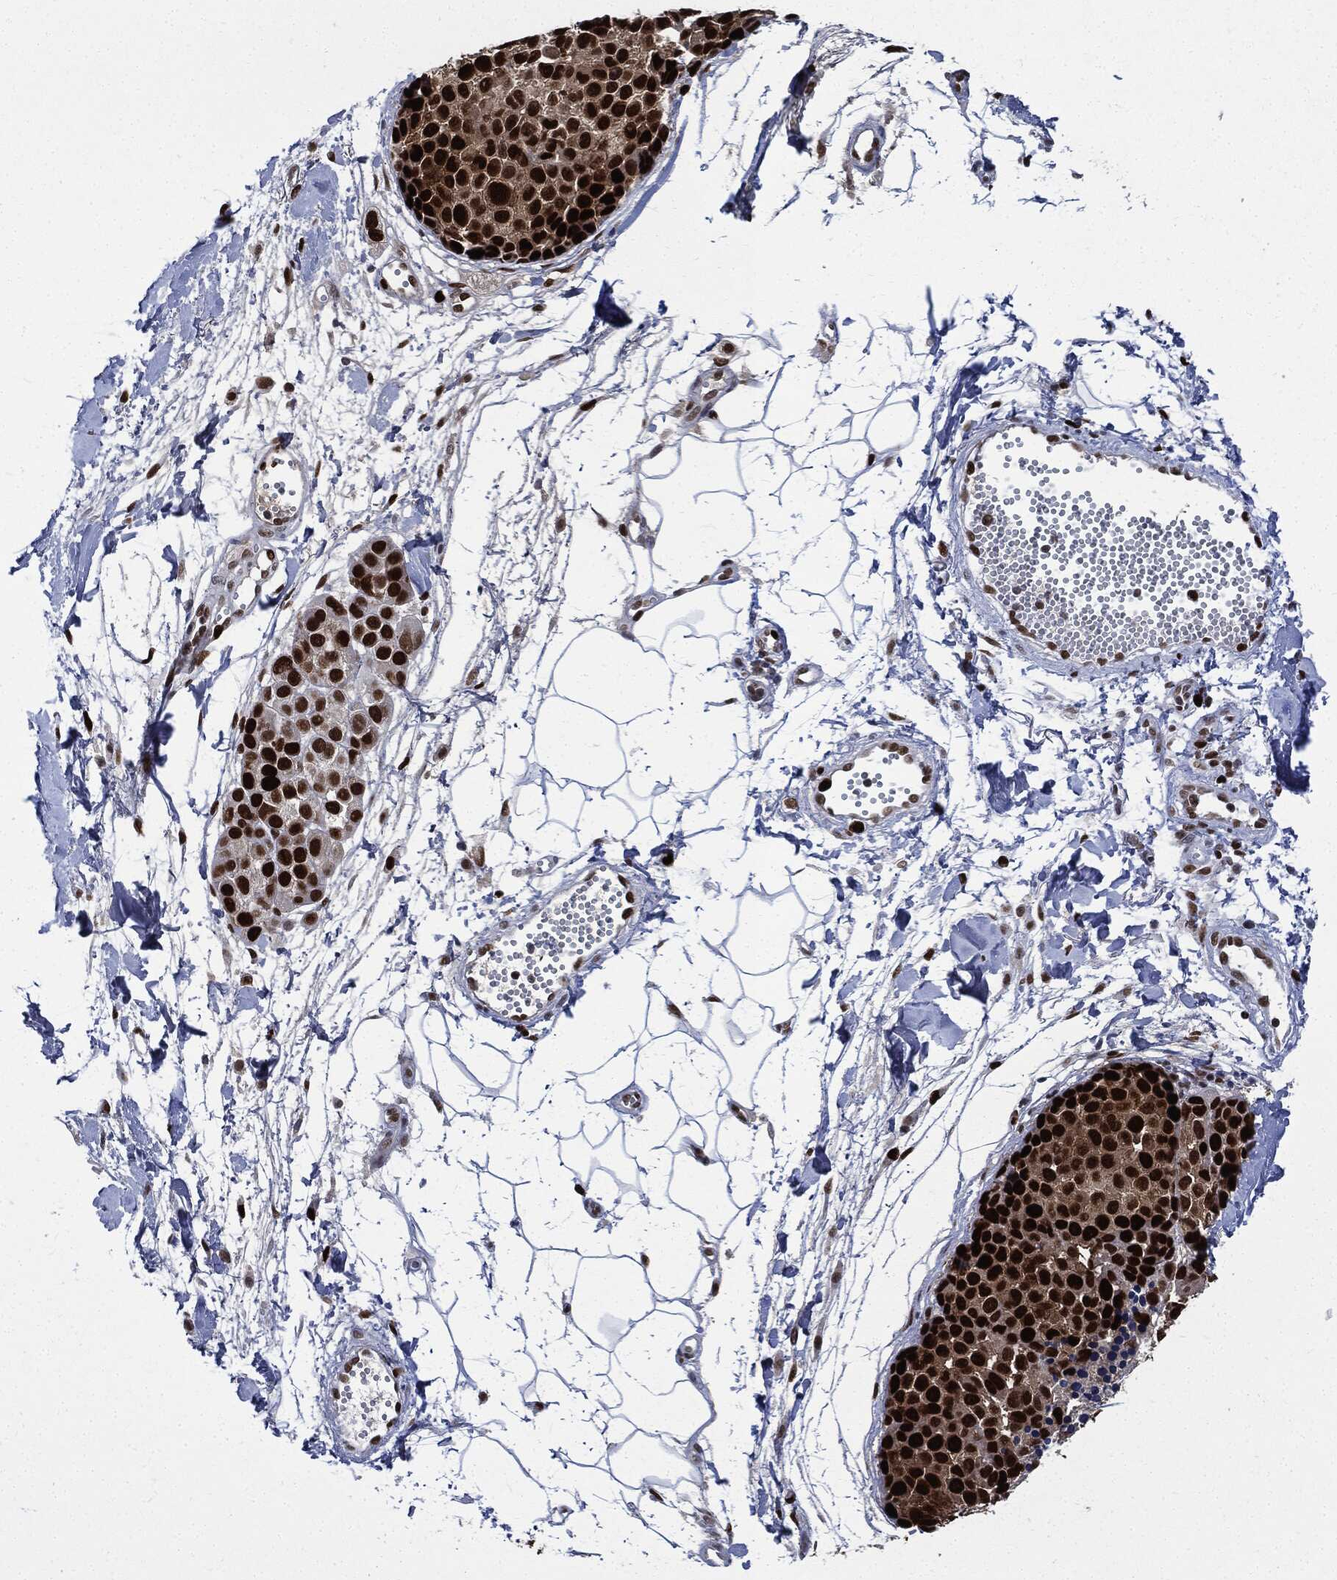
{"staining": {"intensity": "strong", "quantity": ">75%", "location": "nuclear"}, "tissue": "melanoma", "cell_type": "Tumor cells", "image_type": "cancer", "snomed": [{"axis": "morphology", "description": "Malignant melanoma, NOS"}, {"axis": "topography", "description": "Skin"}], "caption": "Immunohistochemistry image of malignant melanoma stained for a protein (brown), which shows high levels of strong nuclear staining in approximately >75% of tumor cells.", "gene": "PCNA", "patient": {"sex": "female", "age": 86}}